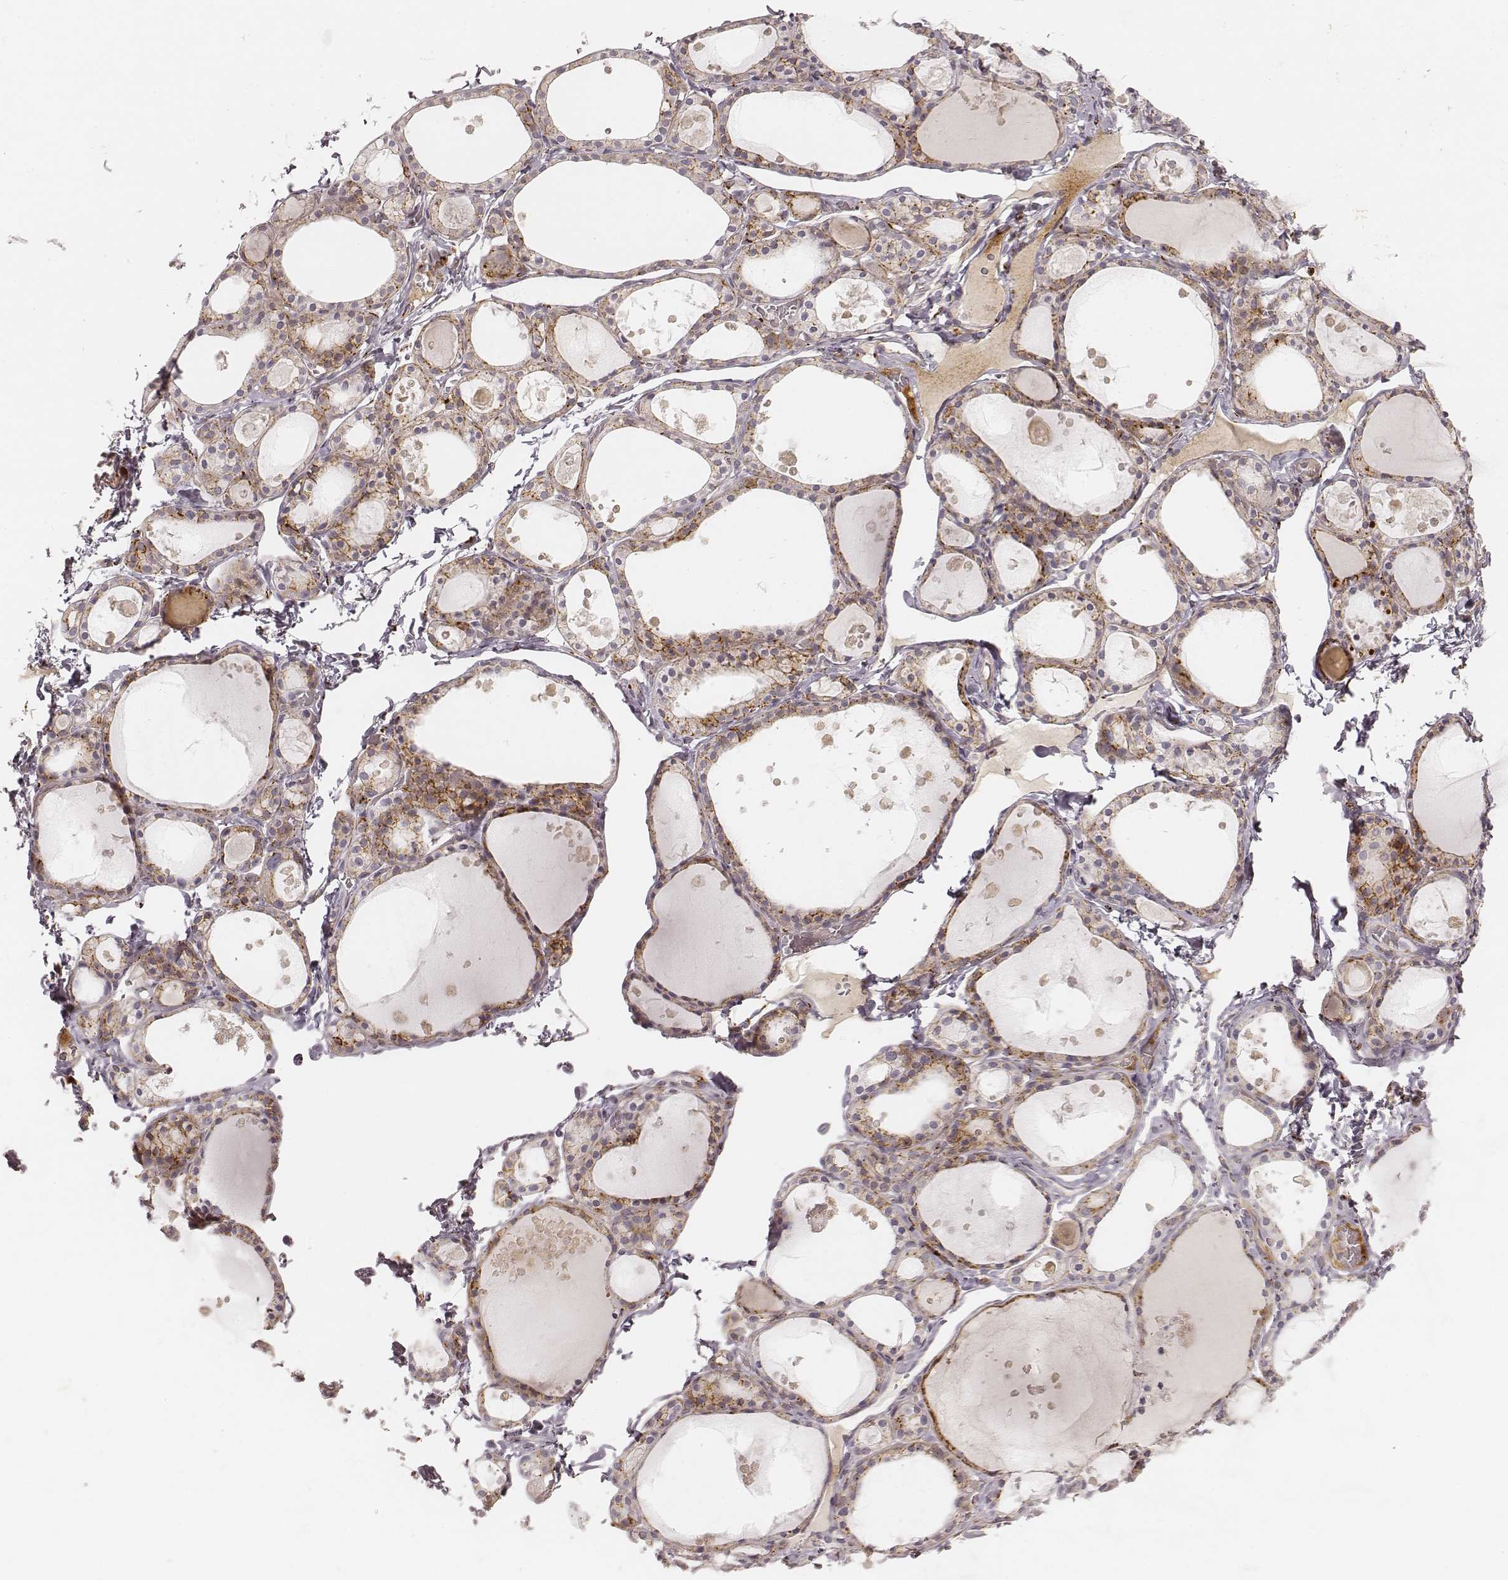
{"staining": {"intensity": "strong", "quantity": "25%-75%", "location": "cytoplasmic/membranous"}, "tissue": "thyroid gland", "cell_type": "Glandular cells", "image_type": "normal", "snomed": [{"axis": "morphology", "description": "Normal tissue, NOS"}, {"axis": "topography", "description": "Thyroid gland"}], "caption": "A high-resolution histopathology image shows immunohistochemistry staining of unremarkable thyroid gland, which reveals strong cytoplasmic/membranous staining in about 25%-75% of glandular cells.", "gene": "GORASP2", "patient": {"sex": "male", "age": 68}}